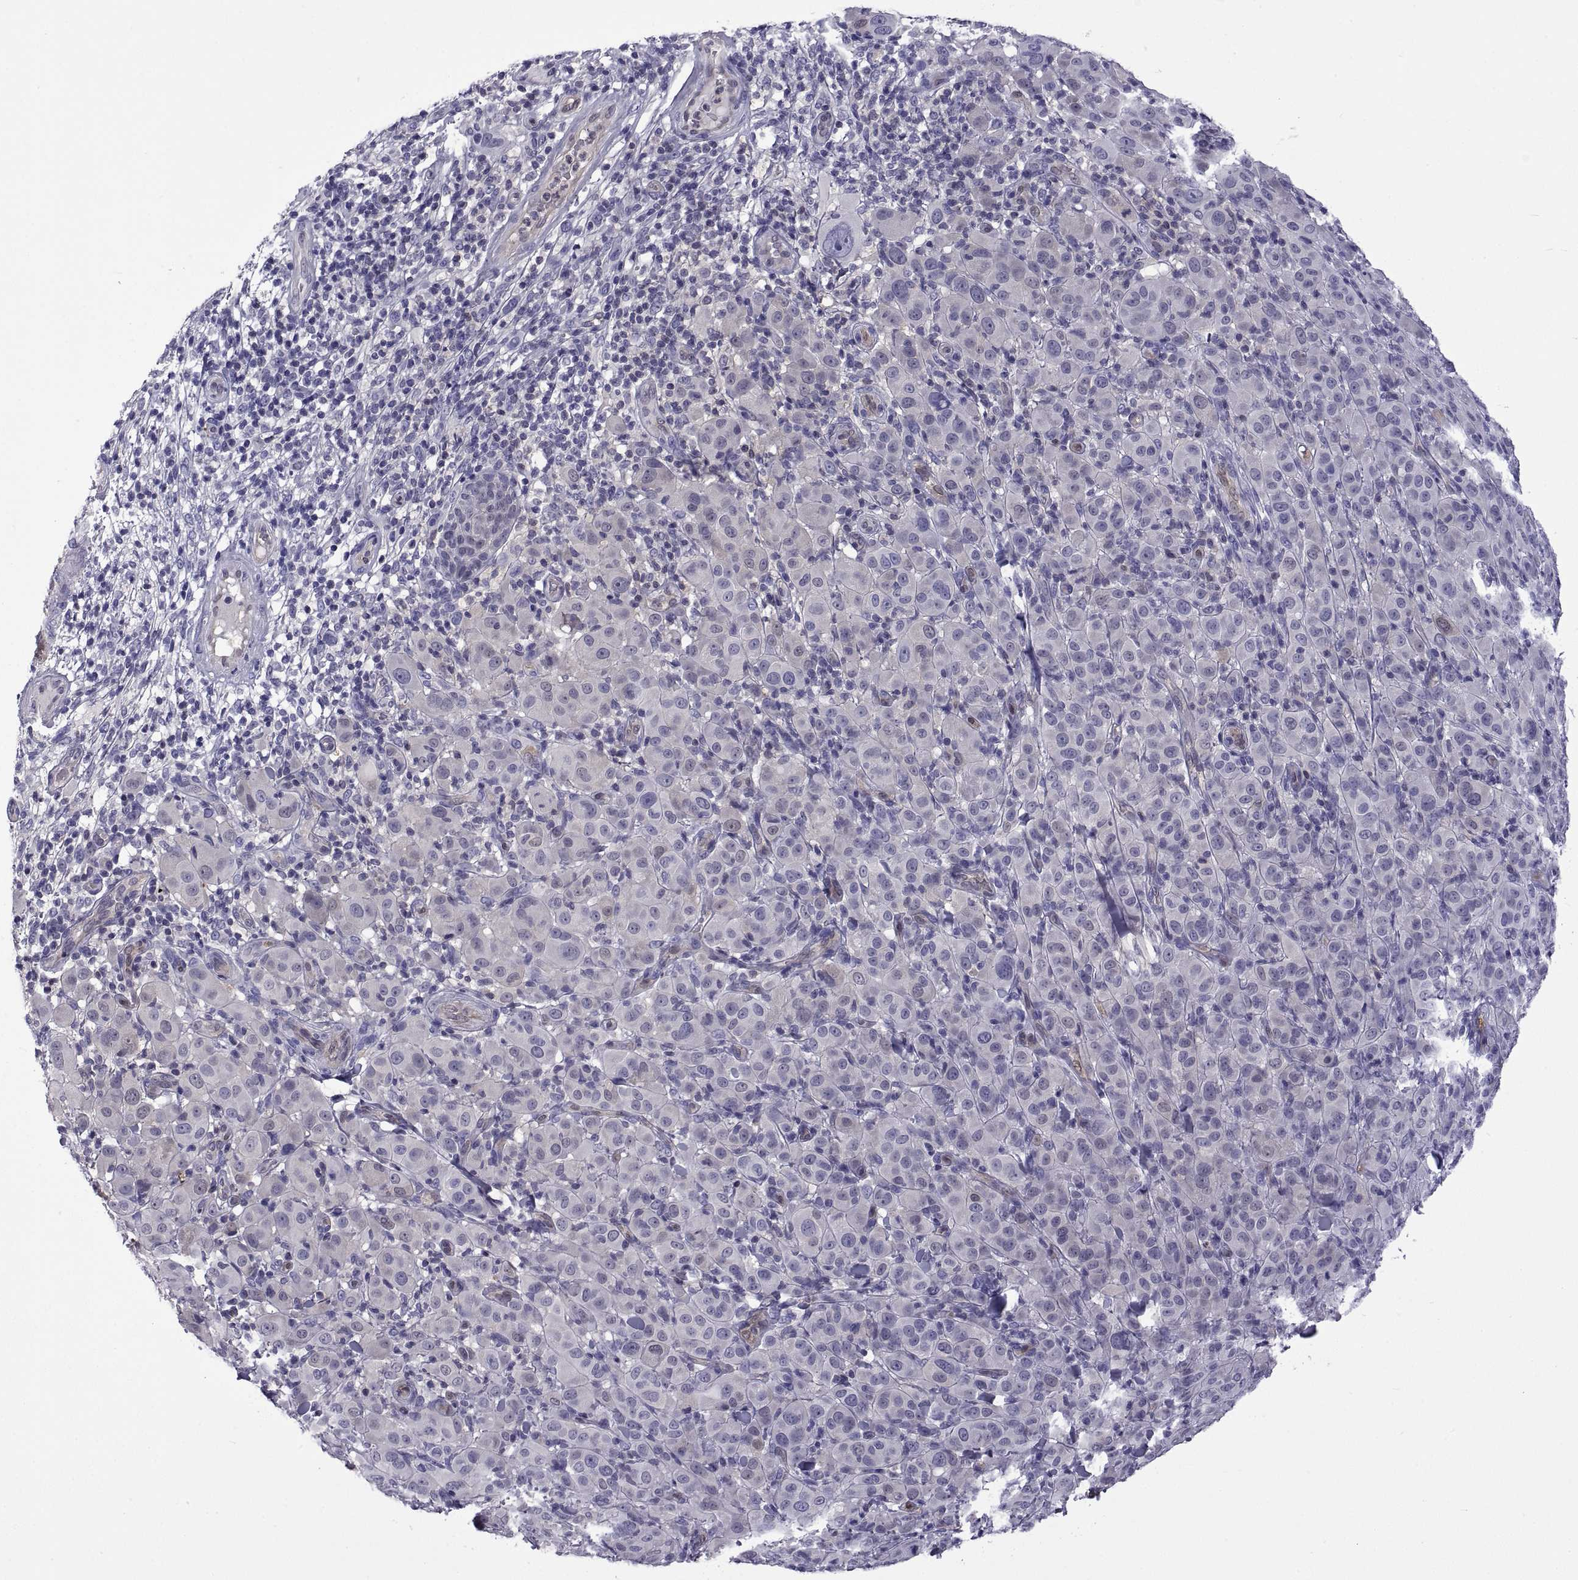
{"staining": {"intensity": "negative", "quantity": "none", "location": "none"}, "tissue": "melanoma", "cell_type": "Tumor cells", "image_type": "cancer", "snomed": [{"axis": "morphology", "description": "Malignant melanoma, NOS"}, {"axis": "topography", "description": "Skin"}], "caption": "This is a image of immunohistochemistry staining of melanoma, which shows no staining in tumor cells.", "gene": "LCN9", "patient": {"sex": "female", "age": 87}}